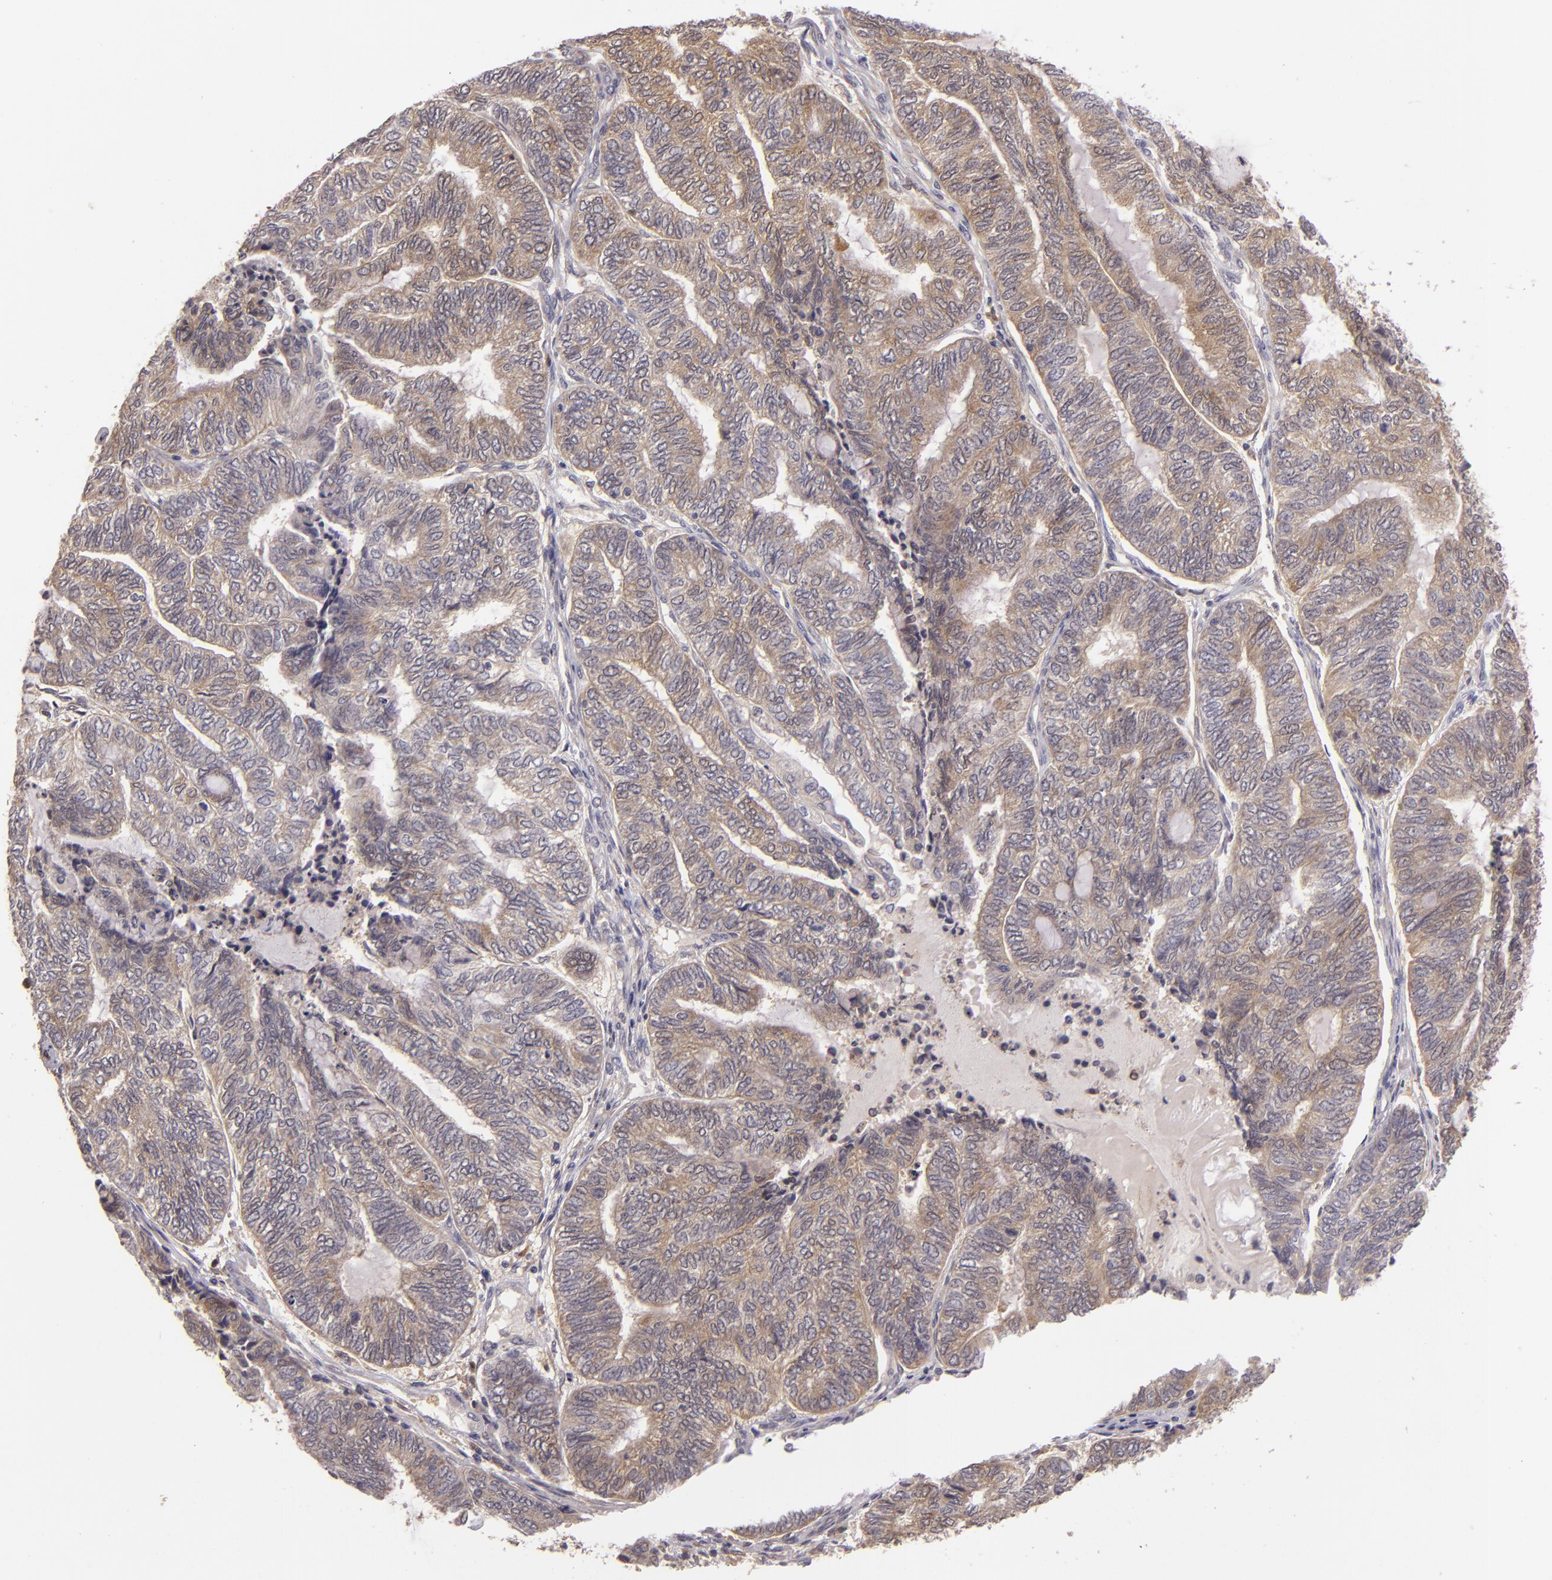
{"staining": {"intensity": "weak", "quantity": ">75%", "location": "cytoplasmic/membranous"}, "tissue": "endometrial cancer", "cell_type": "Tumor cells", "image_type": "cancer", "snomed": [{"axis": "morphology", "description": "Adenocarcinoma, NOS"}, {"axis": "topography", "description": "Uterus"}, {"axis": "topography", "description": "Endometrium"}], "caption": "Immunohistochemical staining of adenocarcinoma (endometrial) exhibits low levels of weak cytoplasmic/membranous protein positivity in about >75% of tumor cells.", "gene": "FHIT", "patient": {"sex": "female", "age": 70}}